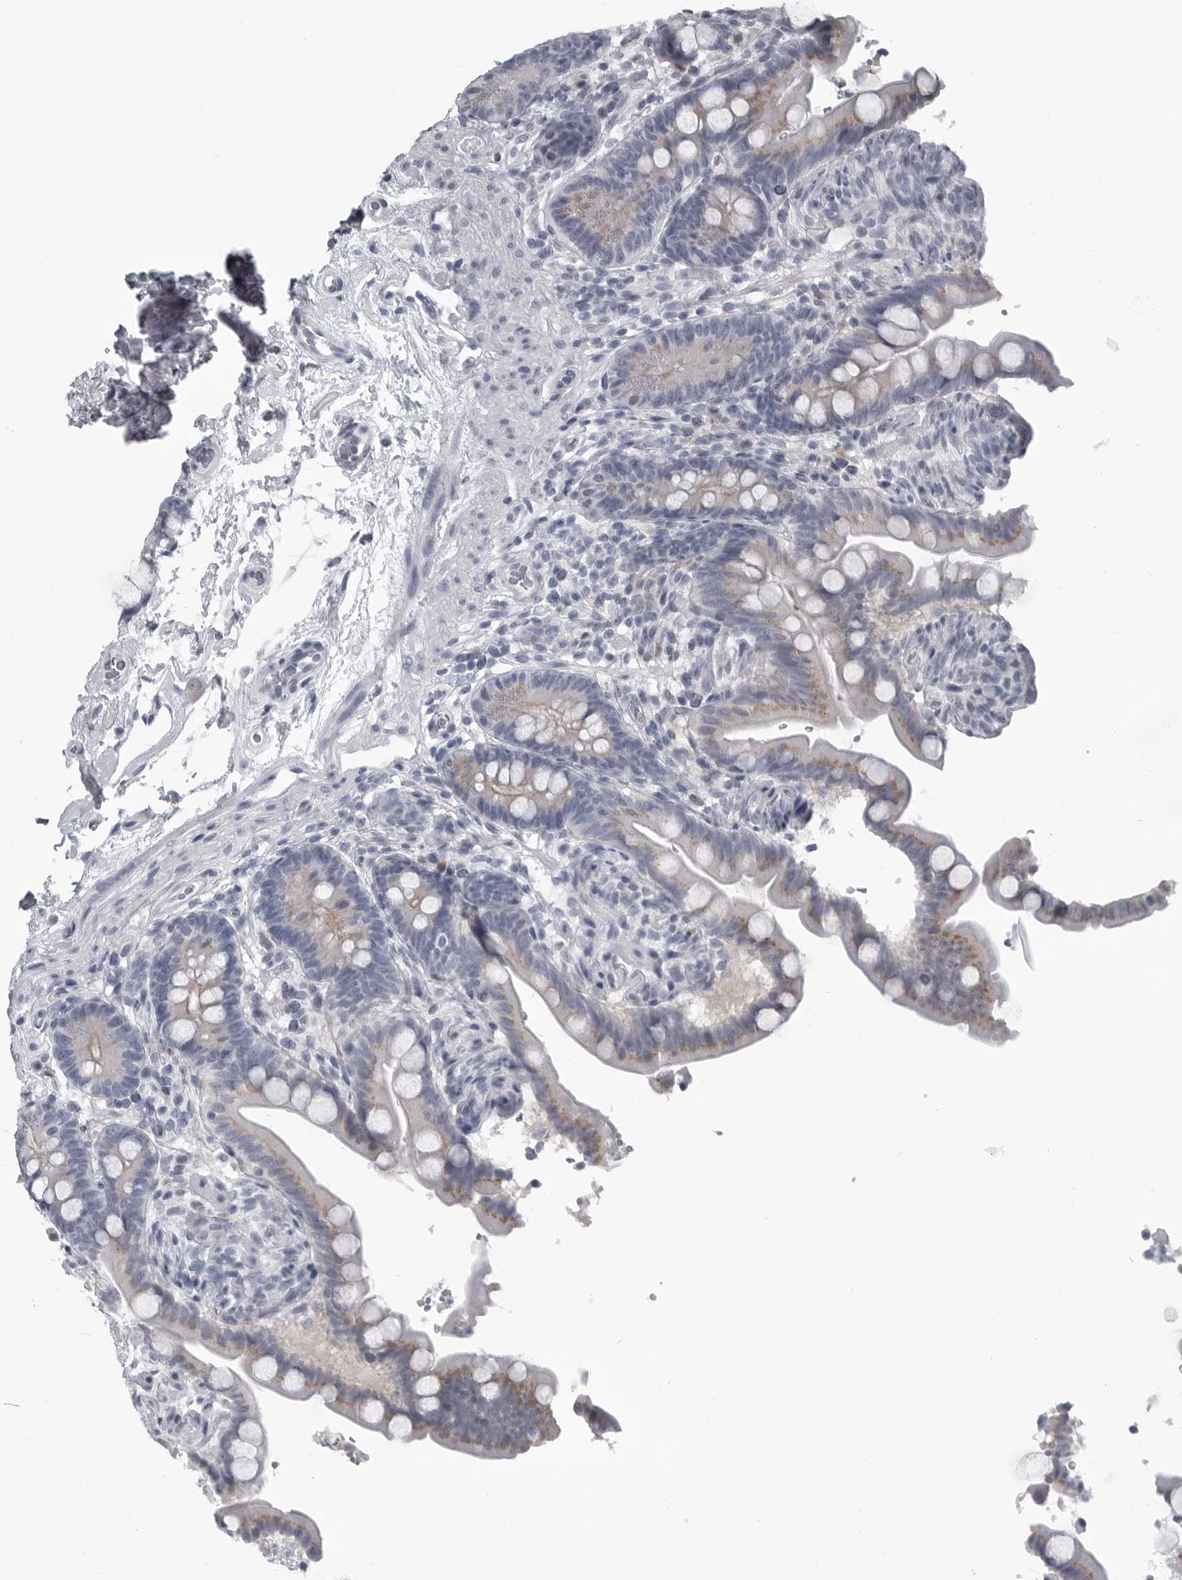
{"staining": {"intensity": "negative", "quantity": "none", "location": "none"}, "tissue": "colon", "cell_type": "Endothelial cells", "image_type": "normal", "snomed": [{"axis": "morphology", "description": "Normal tissue, NOS"}, {"axis": "topography", "description": "Smooth muscle"}, {"axis": "topography", "description": "Colon"}], "caption": "Immunohistochemical staining of normal colon exhibits no significant staining in endothelial cells.", "gene": "MYOC", "patient": {"sex": "male", "age": 73}}